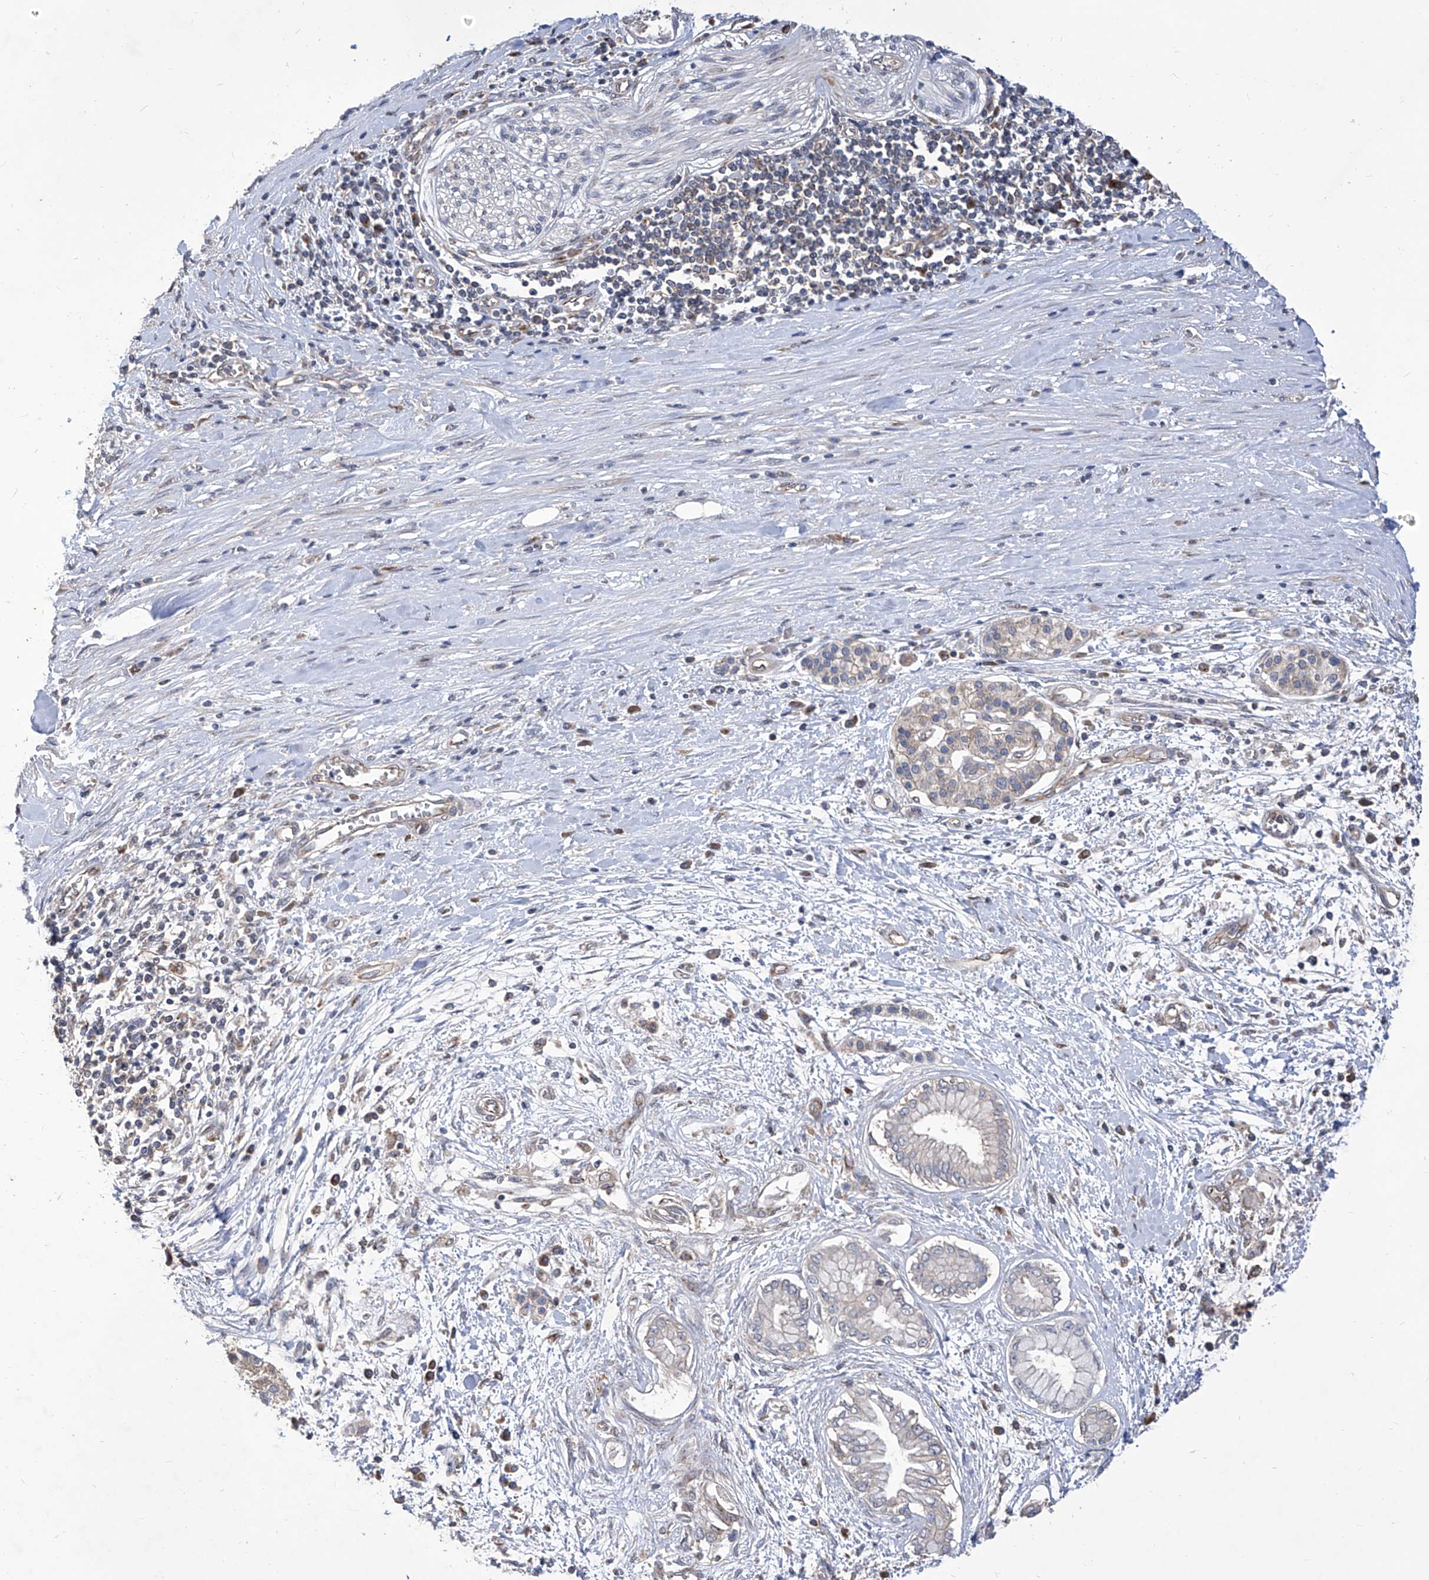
{"staining": {"intensity": "weak", "quantity": "<25%", "location": "cytoplasmic/membranous"}, "tissue": "pancreatic cancer", "cell_type": "Tumor cells", "image_type": "cancer", "snomed": [{"axis": "morphology", "description": "Adenocarcinoma, NOS"}, {"axis": "topography", "description": "Pancreas"}], "caption": "This is an IHC histopathology image of pancreatic cancer (adenocarcinoma). There is no positivity in tumor cells.", "gene": "TJAP1", "patient": {"sex": "male", "age": 58}}